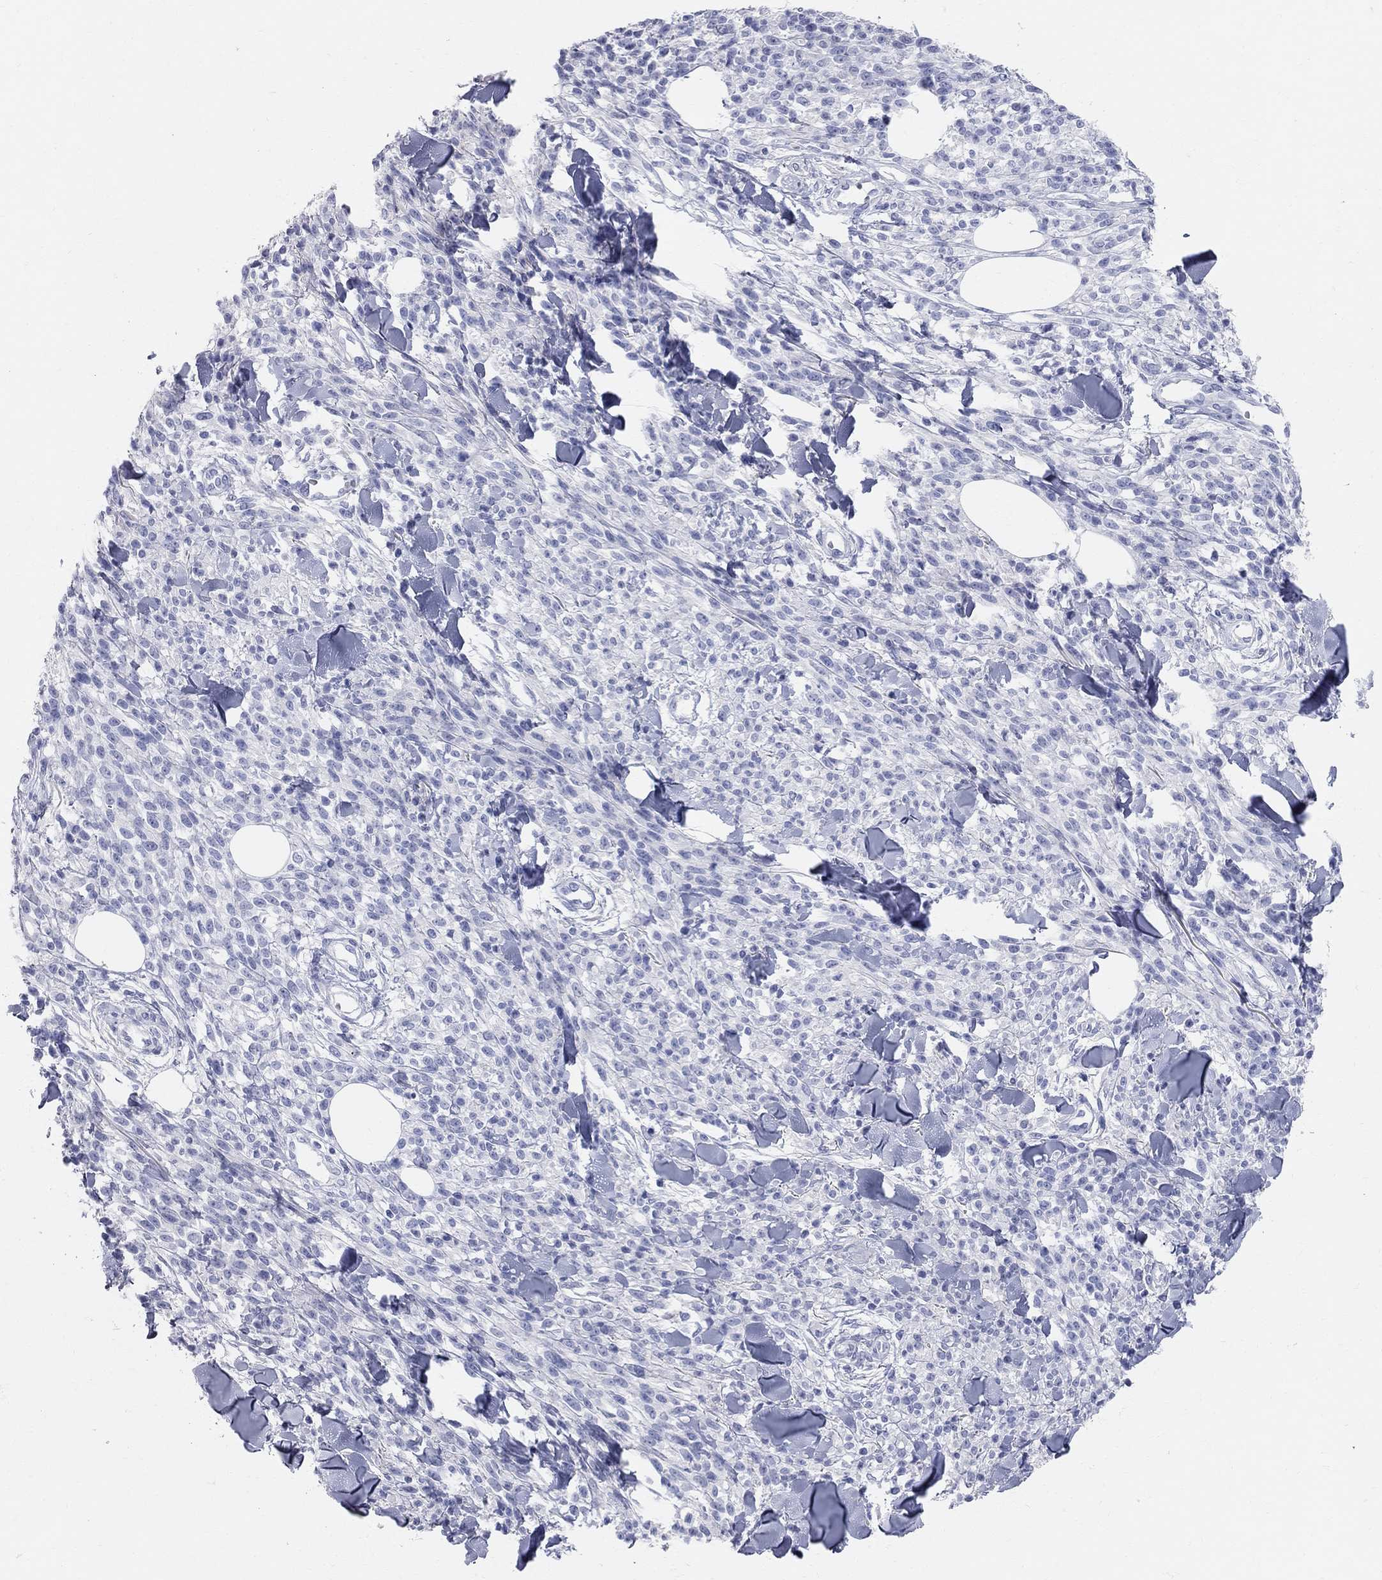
{"staining": {"intensity": "negative", "quantity": "none", "location": "none"}, "tissue": "melanoma", "cell_type": "Tumor cells", "image_type": "cancer", "snomed": [{"axis": "morphology", "description": "Malignant melanoma, NOS"}, {"axis": "topography", "description": "Skin"}, {"axis": "topography", "description": "Skin of trunk"}], "caption": "Melanoma was stained to show a protein in brown. There is no significant positivity in tumor cells.", "gene": "AOX1", "patient": {"sex": "male", "age": 74}}